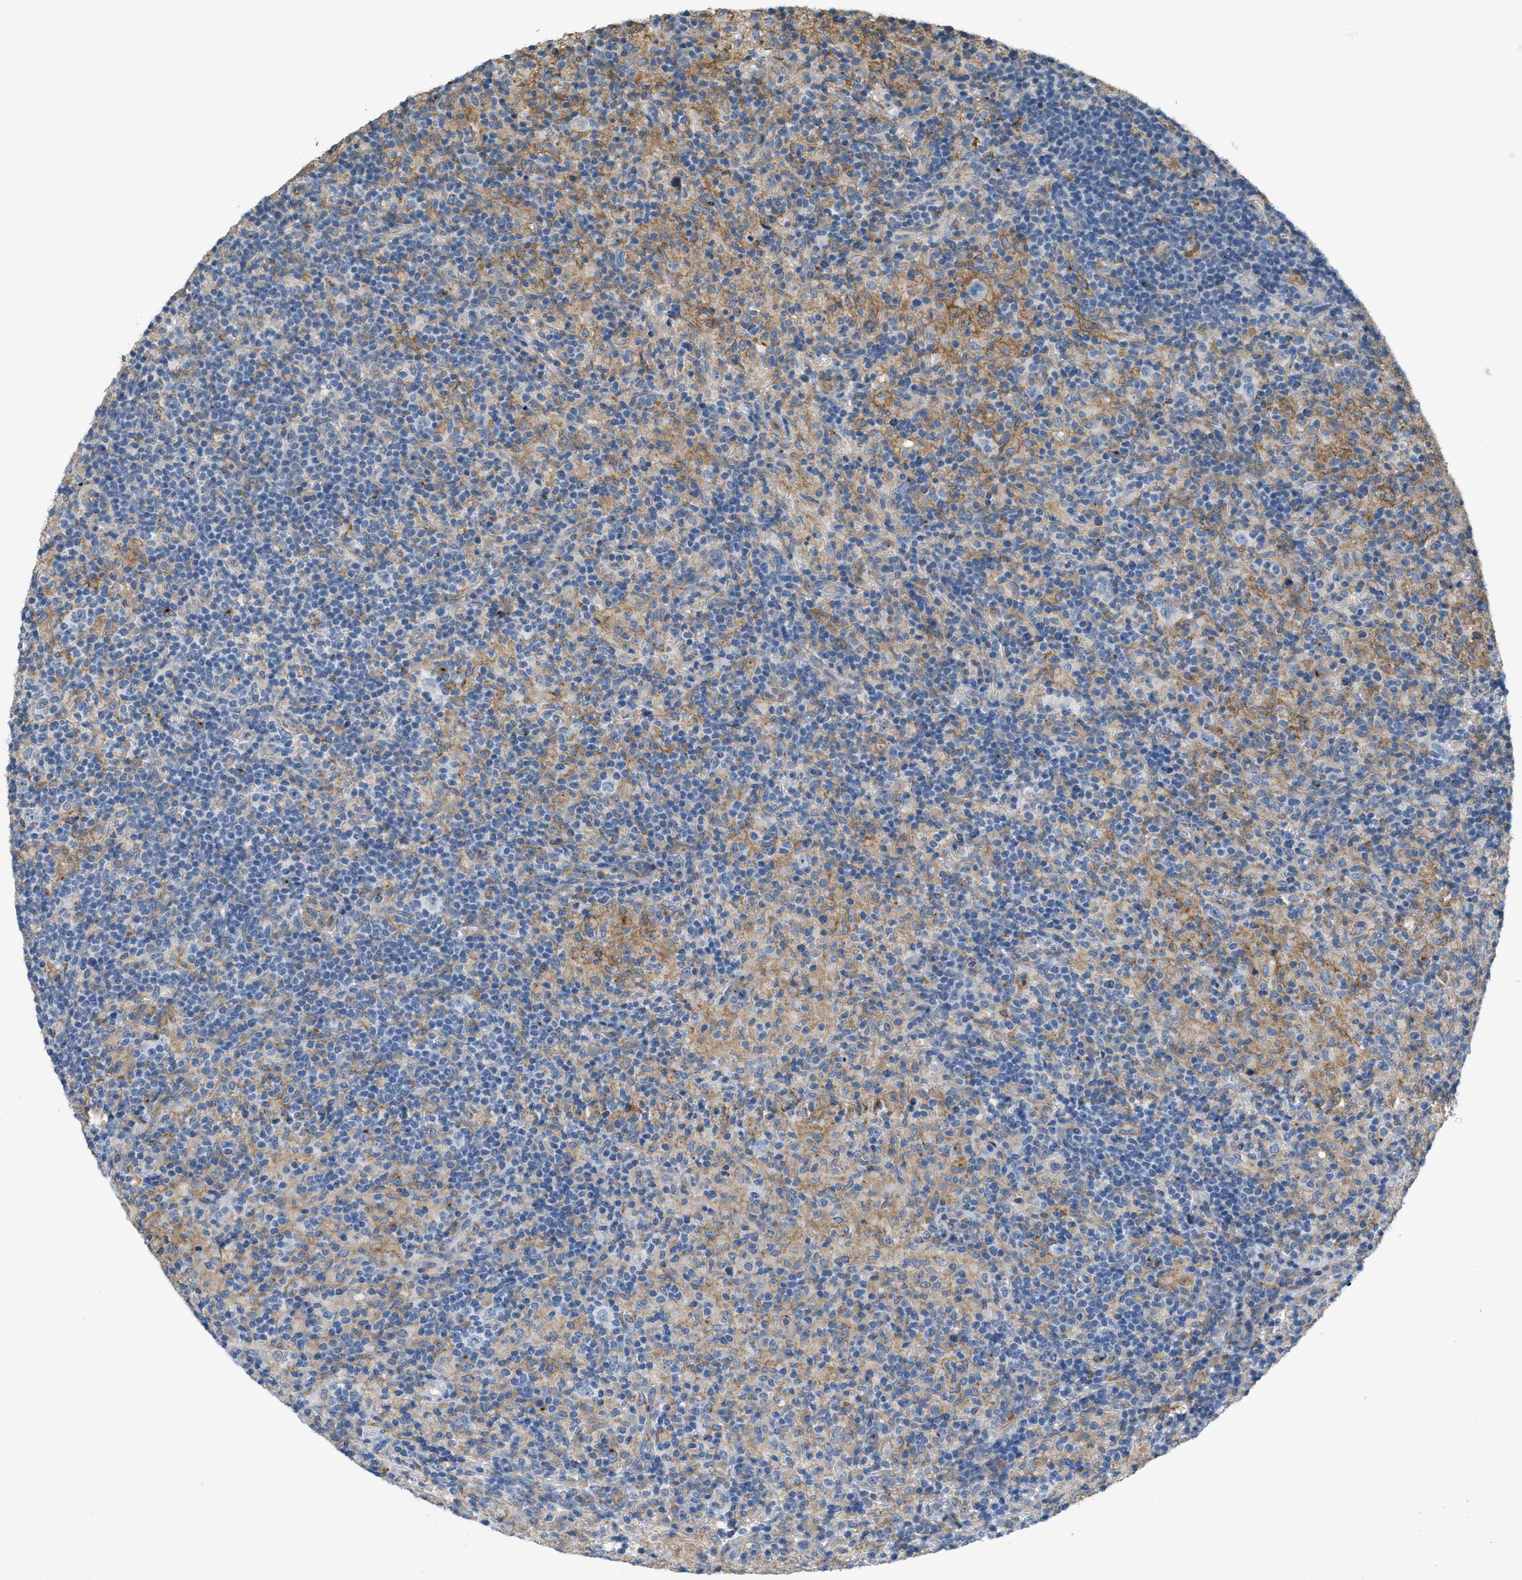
{"staining": {"intensity": "negative", "quantity": "none", "location": "none"}, "tissue": "lymphoma", "cell_type": "Tumor cells", "image_type": "cancer", "snomed": [{"axis": "morphology", "description": "Hodgkin's disease, NOS"}, {"axis": "topography", "description": "Lymph node"}], "caption": "Immunohistochemistry of lymphoma demonstrates no expression in tumor cells.", "gene": "ADCY5", "patient": {"sex": "male", "age": 70}}